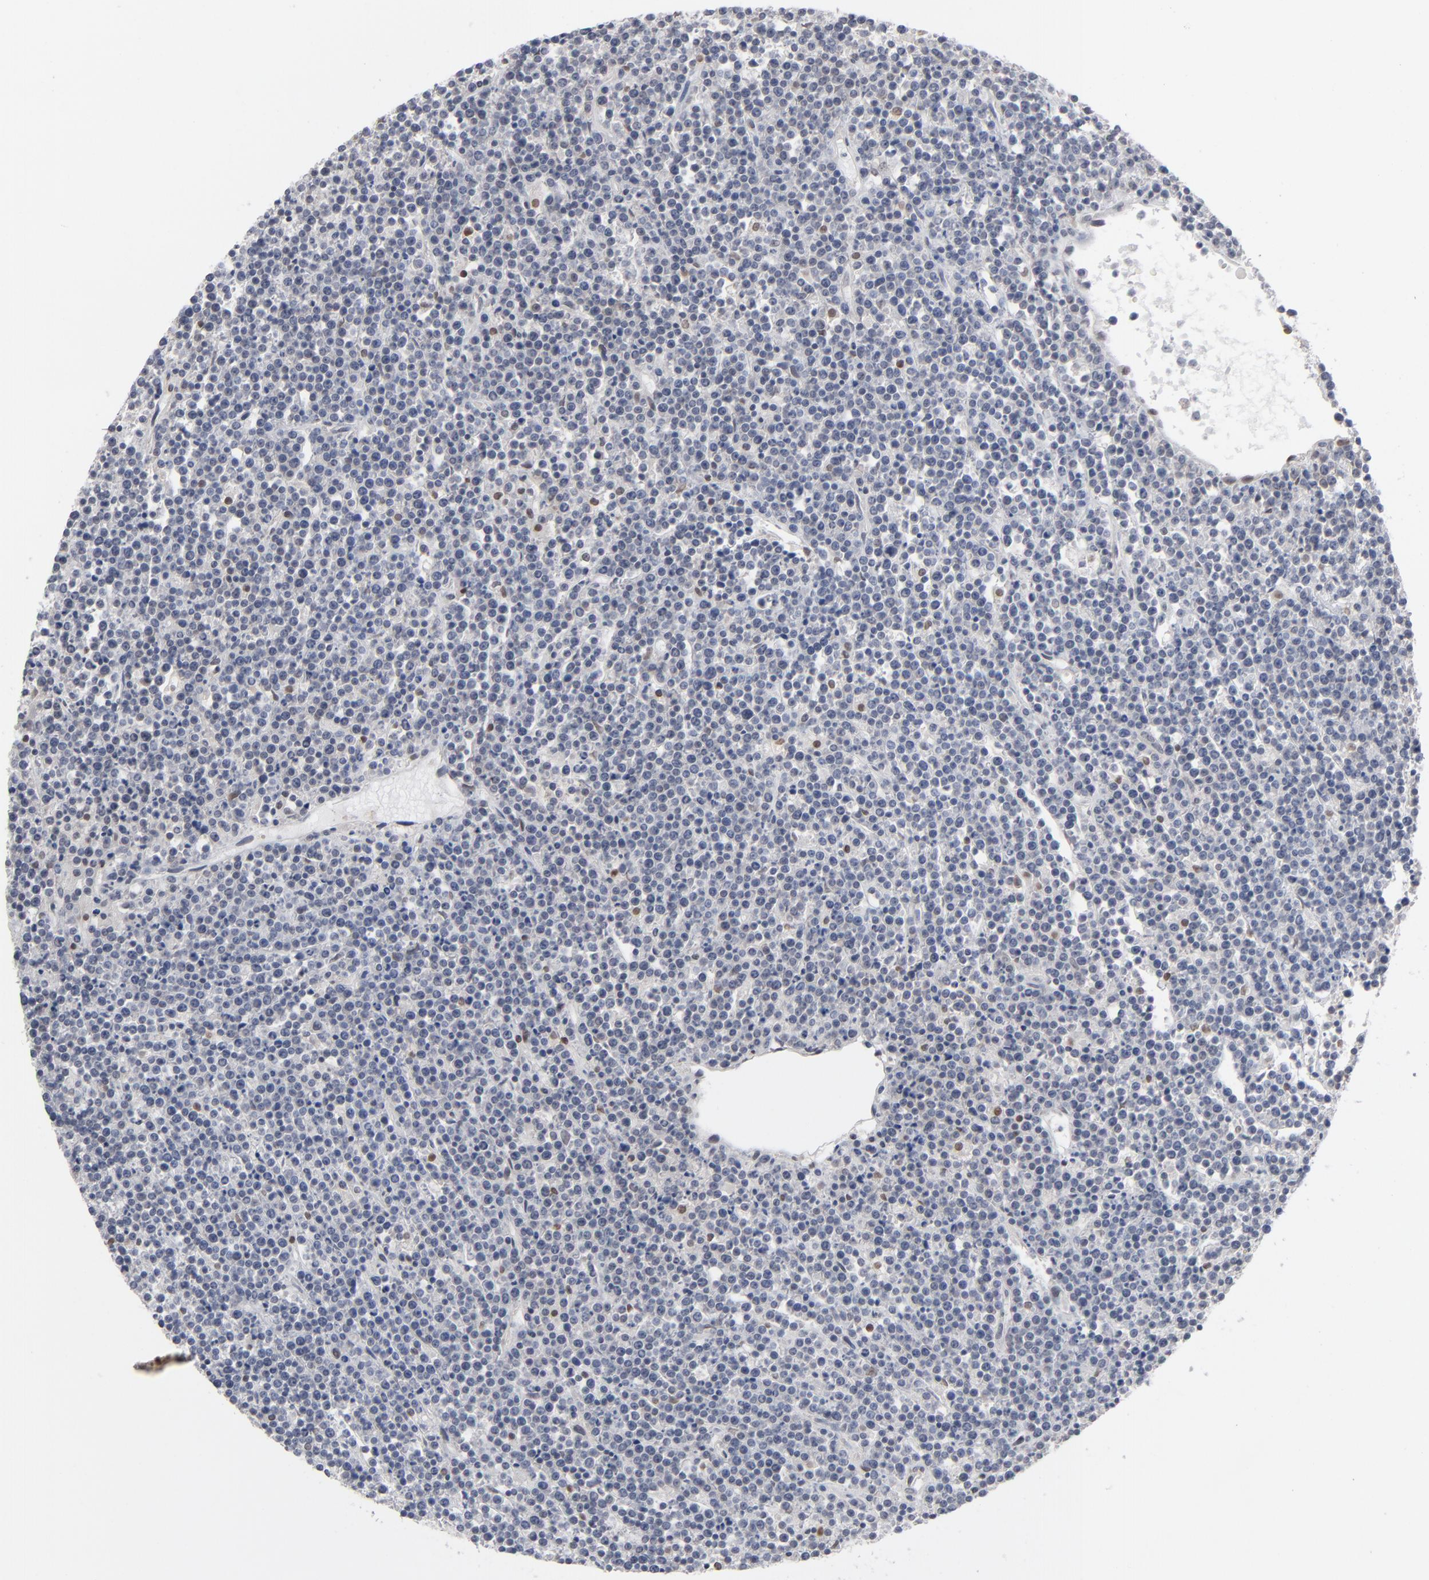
{"staining": {"intensity": "negative", "quantity": "none", "location": "none"}, "tissue": "lymphoma", "cell_type": "Tumor cells", "image_type": "cancer", "snomed": [{"axis": "morphology", "description": "Malignant lymphoma, non-Hodgkin's type, High grade"}, {"axis": "topography", "description": "Ovary"}], "caption": "Immunohistochemistry (IHC) image of neoplastic tissue: human lymphoma stained with DAB (3,3'-diaminobenzidine) exhibits no significant protein staining in tumor cells. The staining is performed using DAB brown chromogen with nuclei counter-stained in using hematoxylin.", "gene": "IRF9", "patient": {"sex": "female", "age": 56}}